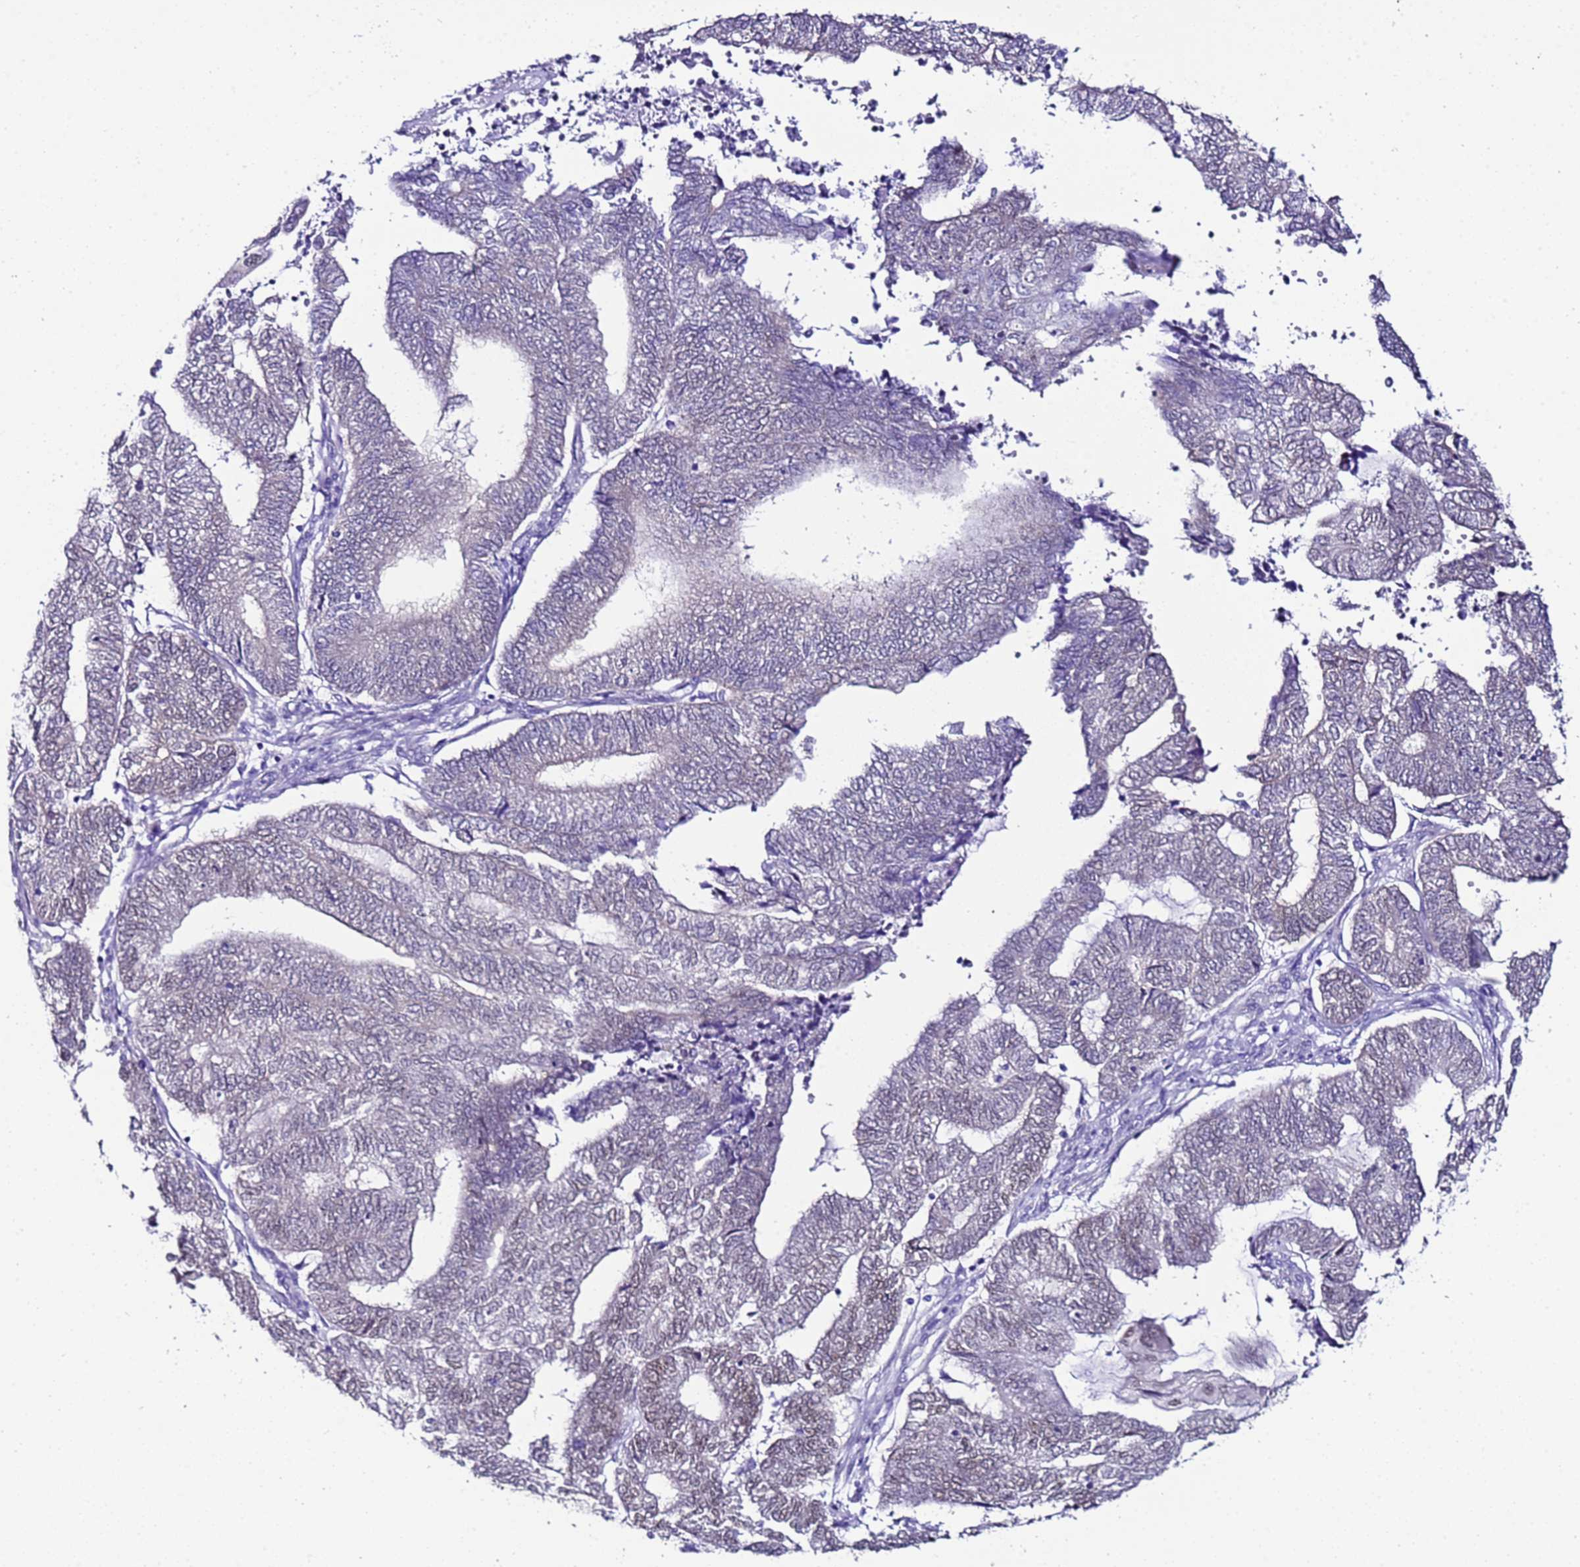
{"staining": {"intensity": "weak", "quantity": "<25%", "location": "nuclear"}, "tissue": "endometrial cancer", "cell_type": "Tumor cells", "image_type": "cancer", "snomed": [{"axis": "morphology", "description": "Adenocarcinoma, NOS"}, {"axis": "topography", "description": "Uterus"}, {"axis": "topography", "description": "Endometrium"}], "caption": "Immunohistochemistry (IHC) of endometrial cancer (adenocarcinoma) shows no positivity in tumor cells. Brightfield microscopy of IHC stained with DAB (3,3'-diaminobenzidine) (brown) and hematoxylin (blue), captured at high magnification.", "gene": "BCL7A", "patient": {"sex": "female", "age": 70}}